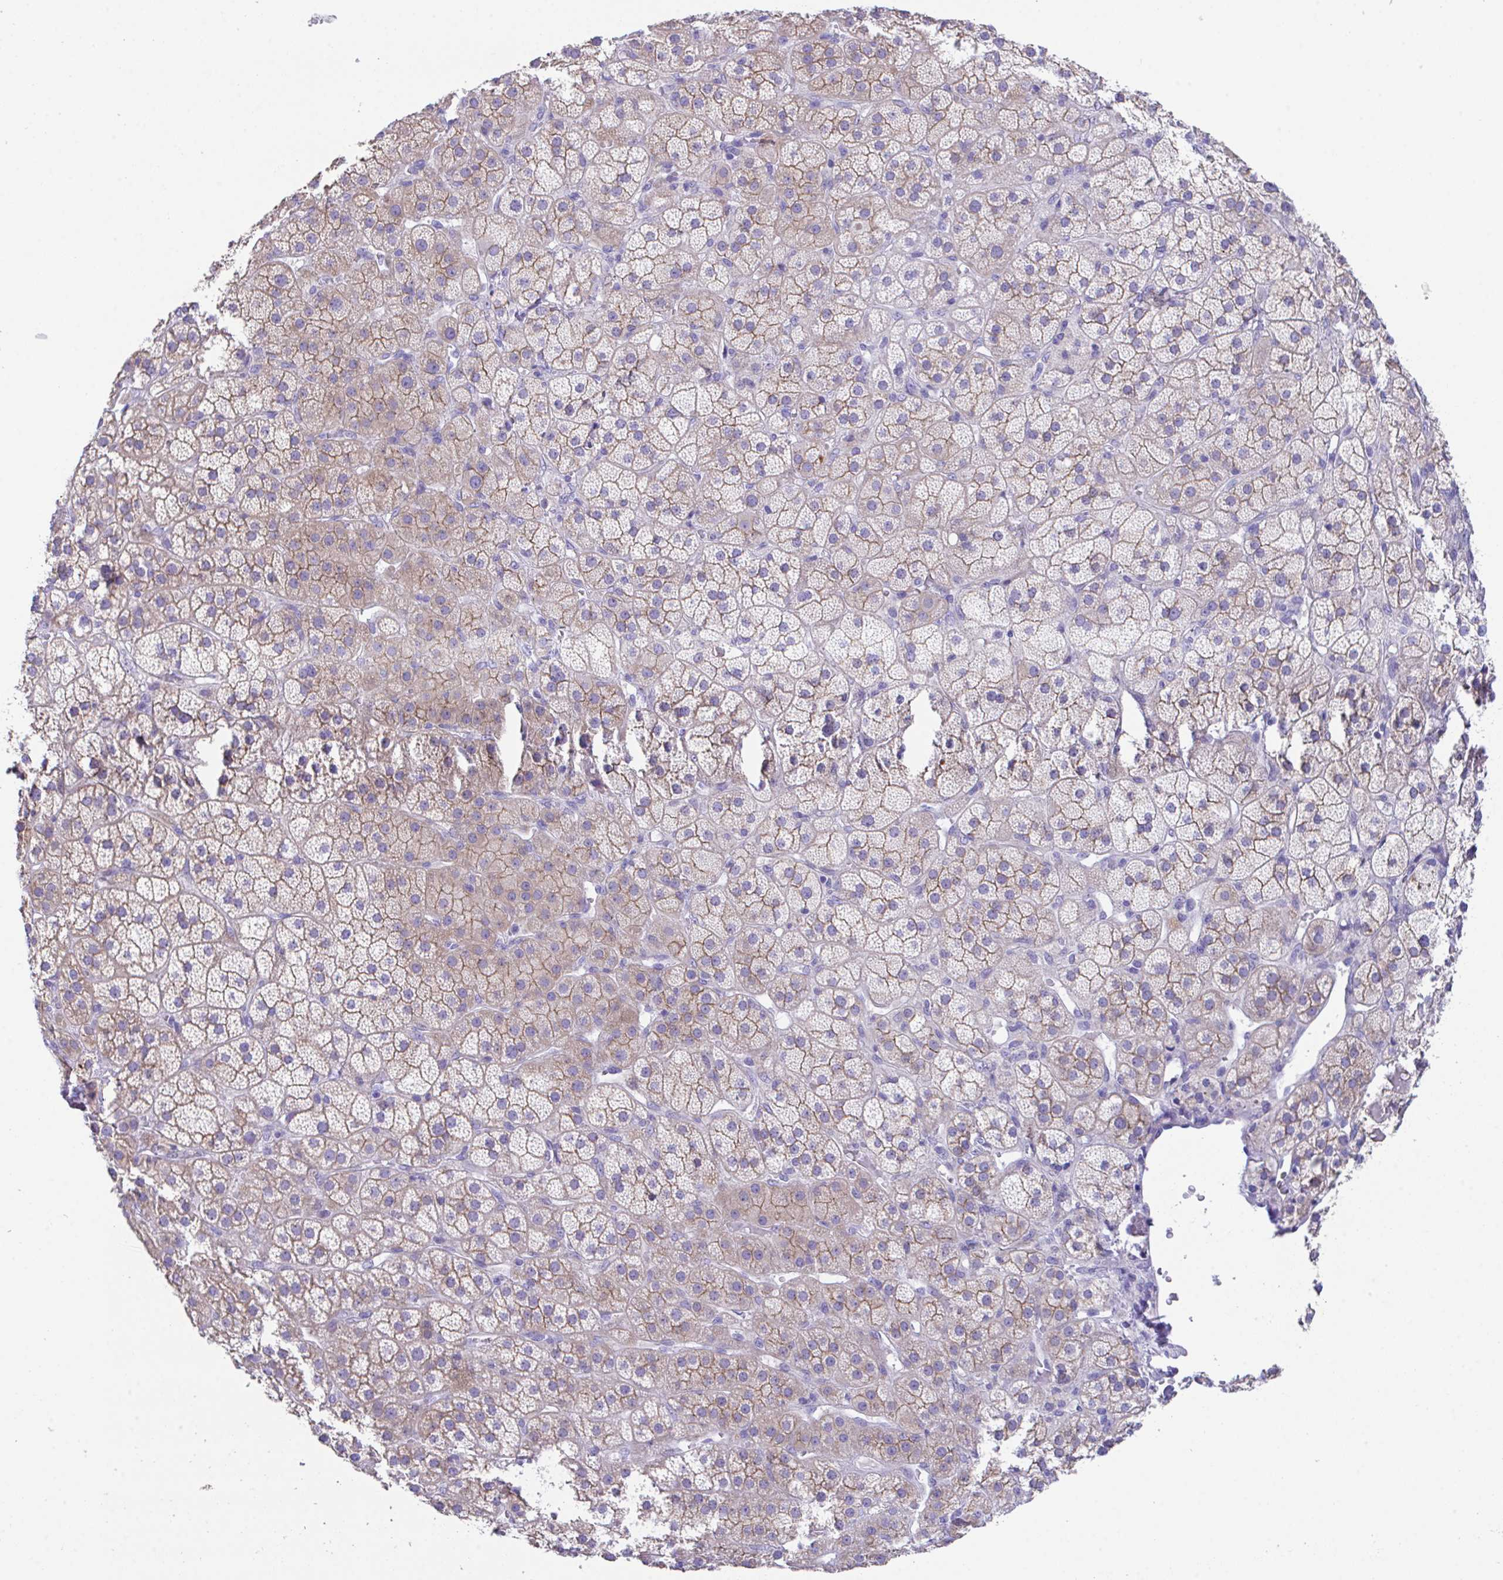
{"staining": {"intensity": "moderate", "quantity": ">75%", "location": "cytoplasmic/membranous"}, "tissue": "adrenal gland", "cell_type": "Glandular cells", "image_type": "normal", "snomed": [{"axis": "morphology", "description": "Normal tissue, NOS"}, {"axis": "topography", "description": "Adrenal gland"}], "caption": "Immunohistochemistry of unremarkable human adrenal gland shows medium levels of moderate cytoplasmic/membranous positivity in about >75% of glandular cells.", "gene": "SLC16A6", "patient": {"sex": "male", "age": 57}}